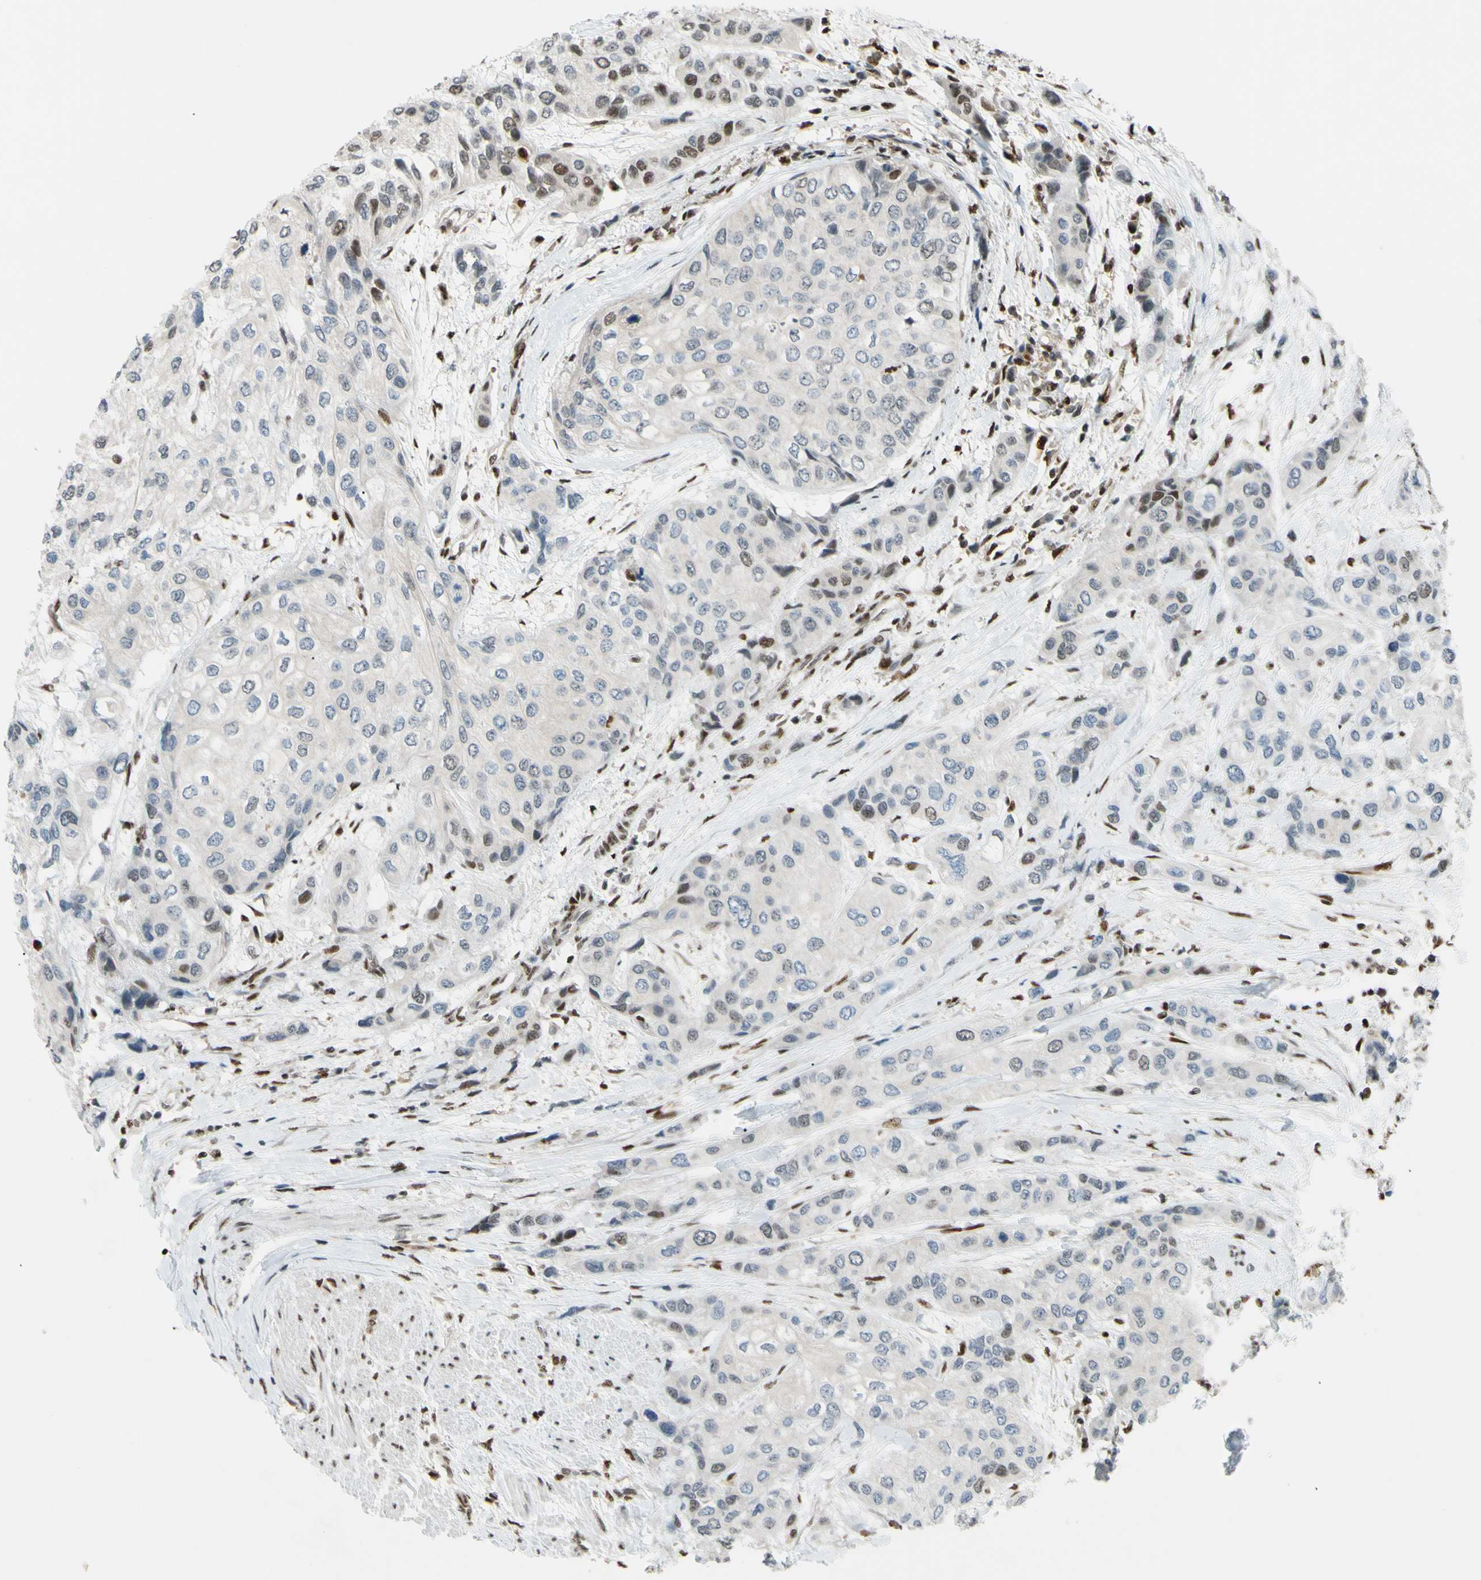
{"staining": {"intensity": "negative", "quantity": "none", "location": "none"}, "tissue": "urothelial cancer", "cell_type": "Tumor cells", "image_type": "cancer", "snomed": [{"axis": "morphology", "description": "Urothelial carcinoma, High grade"}, {"axis": "topography", "description": "Urinary bladder"}], "caption": "The photomicrograph displays no staining of tumor cells in urothelial cancer.", "gene": "FKBP5", "patient": {"sex": "female", "age": 56}}